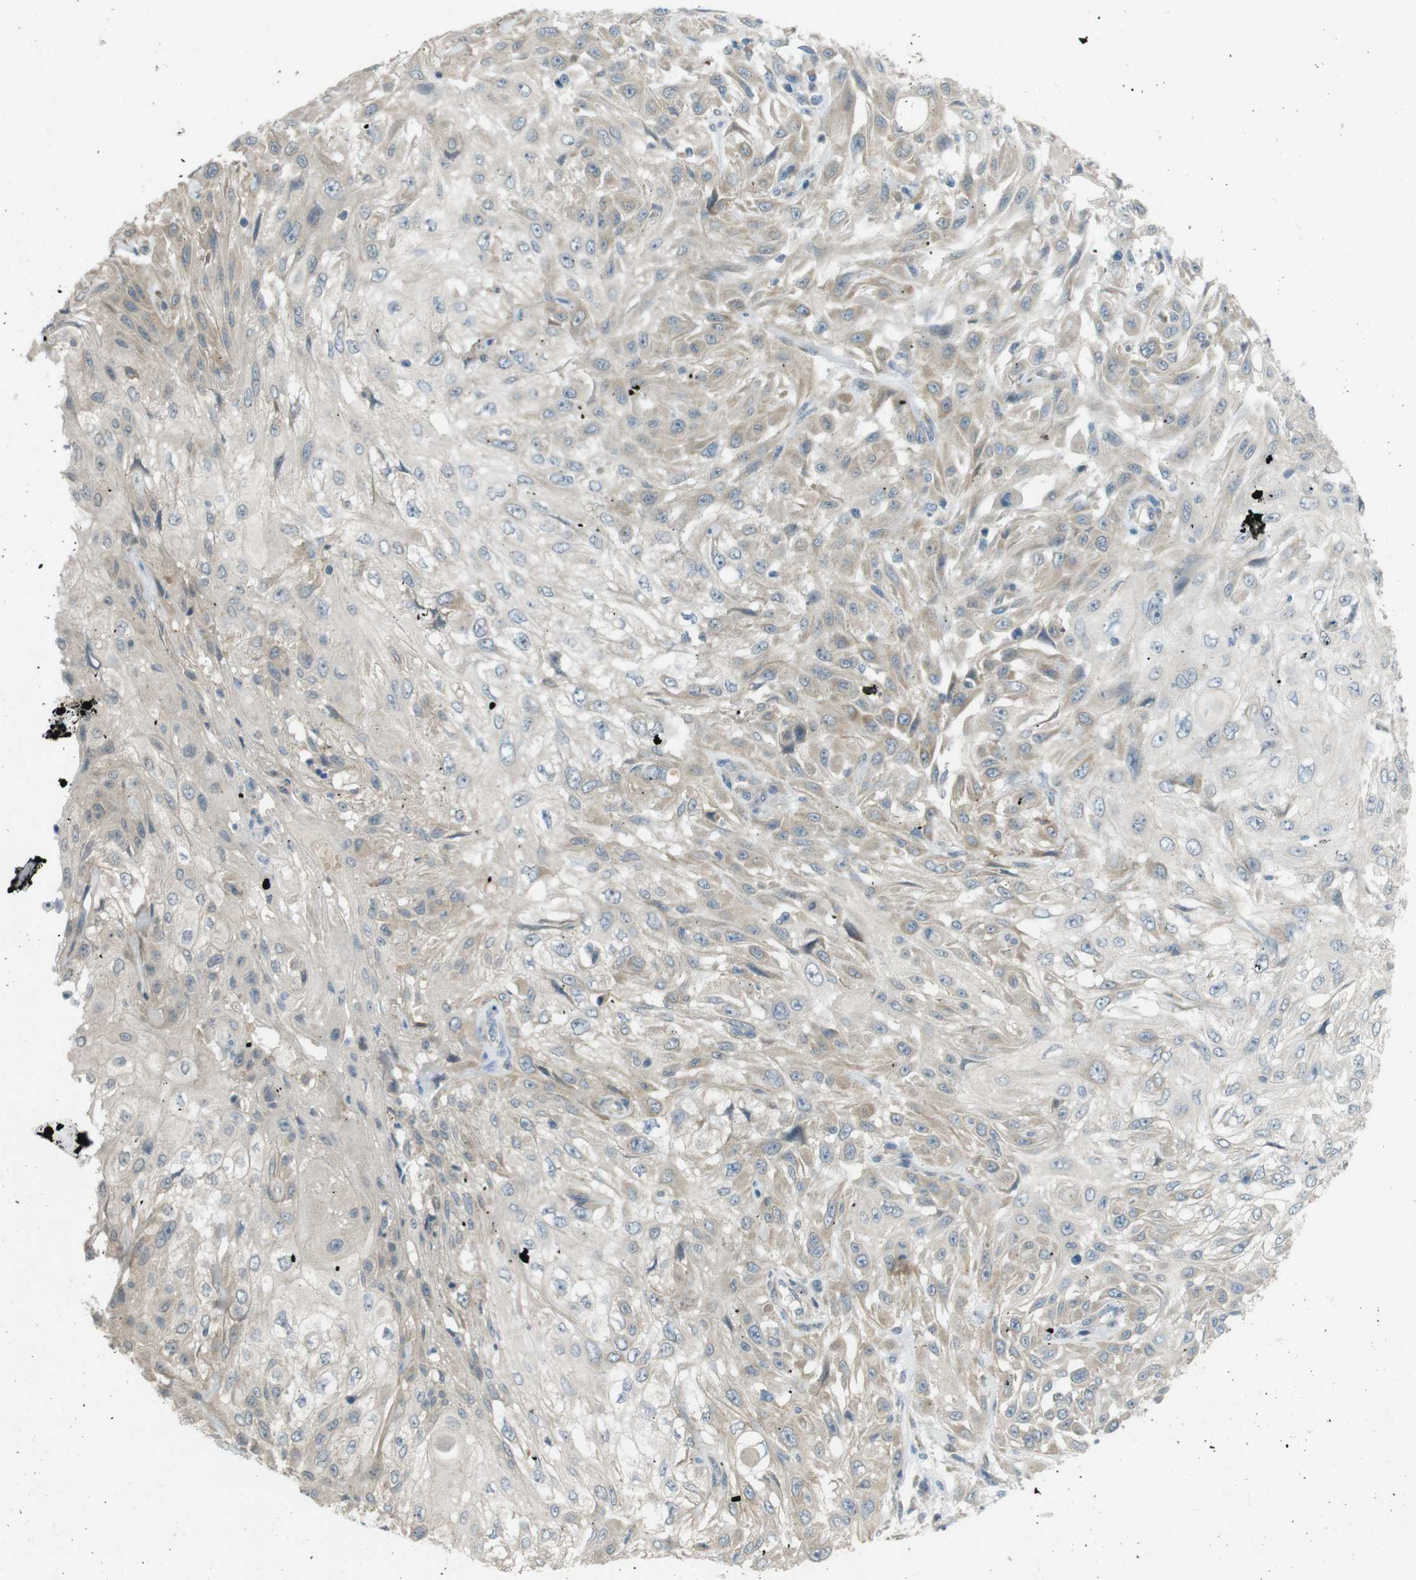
{"staining": {"intensity": "weak", "quantity": "<25%", "location": "cytoplasmic/membranous"}, "tissue": "skin cancer", "cell_type": "Tumor cells", "image_type": "cancer", "snomed": [{"axis": "morphology", "description": "Squamous cell carcinoma, NOS"}, {"axis": "topography", "description": "Skin"}], "caption": "IHC photomicrograph of skin cancer stained for a protein (brown), which exhibits no positivity in tumor cells.", "gene": "TMEM41B", "patient": {"sex": "male", "age": 75}}